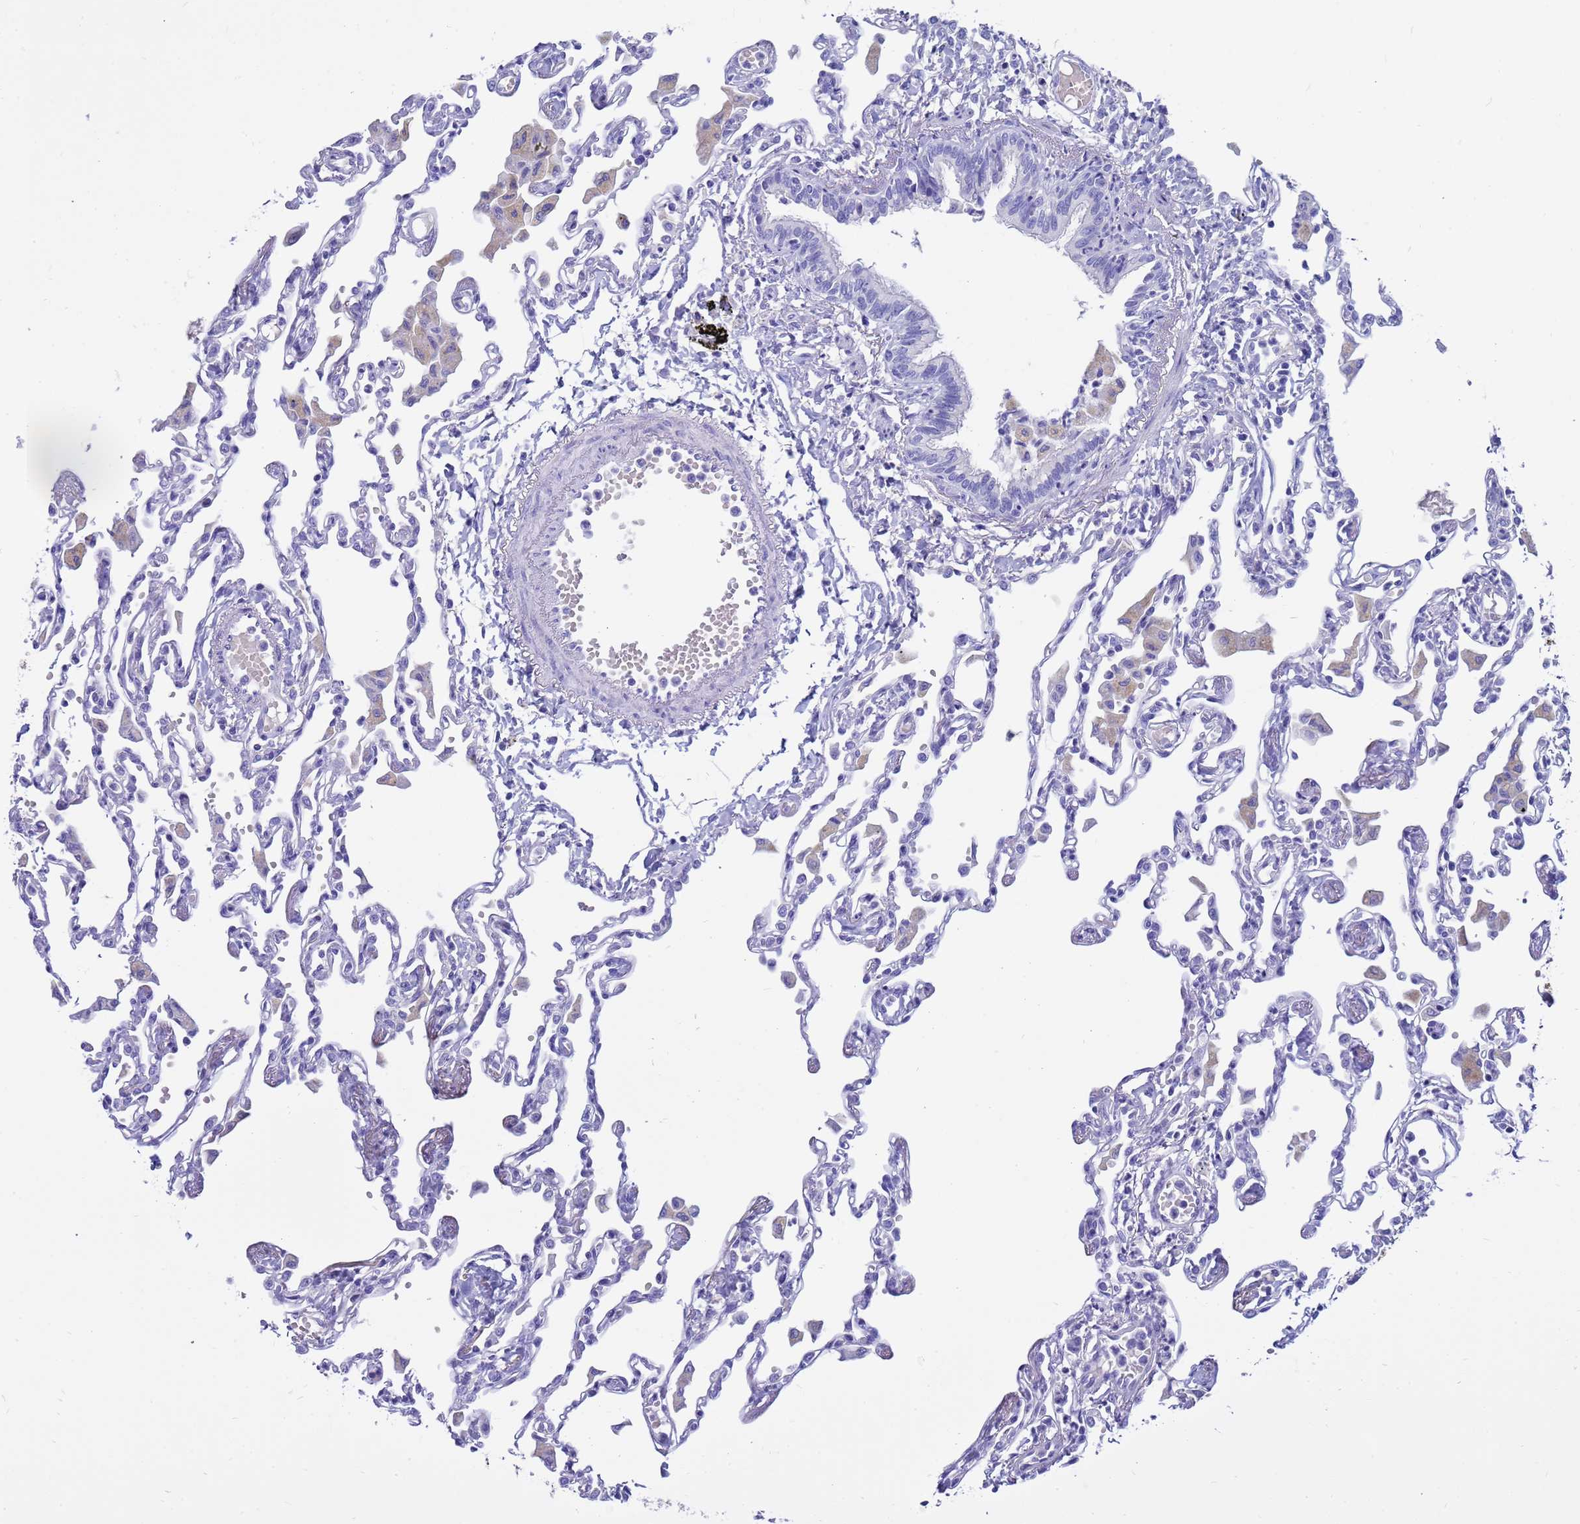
{"staining": {"intensity": "negative", "quantity": "none", "location": "none"}, "tissue": "lung", "cell_type": "Alveolar cells", "image_type": "normal", "snomed": [{"axis": "morphology", "description": "Normal tissue, NOS"}, {"axis": "topography", "description": "Bronchus"}, {"axis": "topography", "description": "Lung"}], "caption": "High magnification brightfield microscopy of normal lung stained with DAB (brown) and counterstained with hematoxylin (blue): alveolar cells show no significant expression. (Immunohistochemistry (ihc), brightfield microscopy, high magnification).", "gene": "SYCN", "patient": {"sex": "female", "age": 49}}